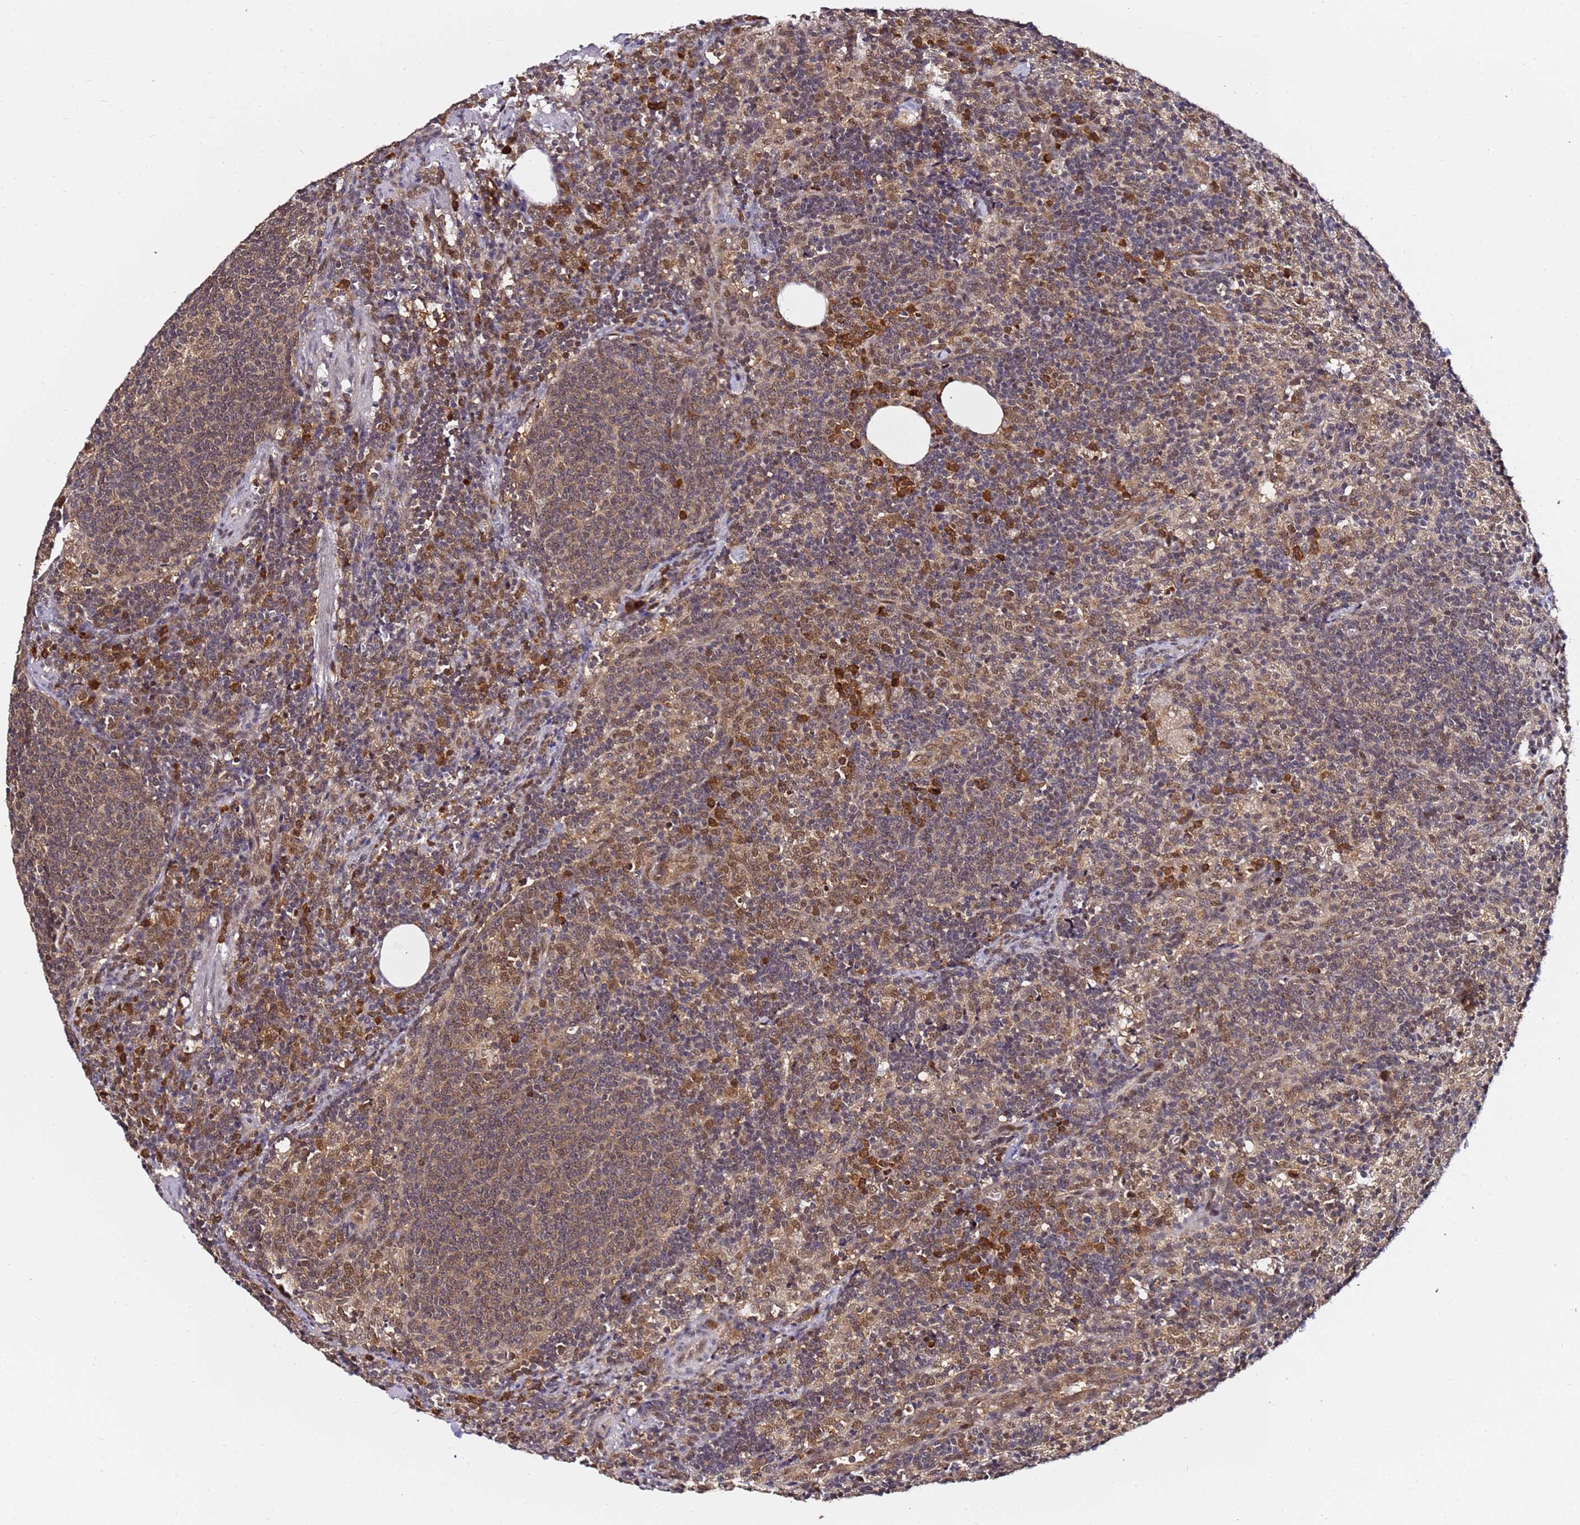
{"staining": {"intensity": "strong", "quantity": "<25%", "location": "nuclear"}, "tissue": "lymph node", "cell_type": "Germinal center cells", "image_type": "normal", "snomed": [{"axis": "morphology", "description": "Normal tissue, NOS"}, {"axis": "topography", "description": "Lymph node"}], "caption": "DAB (3,3'-diaminobenzidine) immunohistochemical staining of benign human lymph node displays strong nuclear protein staining in about <25% of germinal center cells. Nuclei are stained in blue.", "gene": "RGS18", "patient": {"sex": "female", "age": 30}}